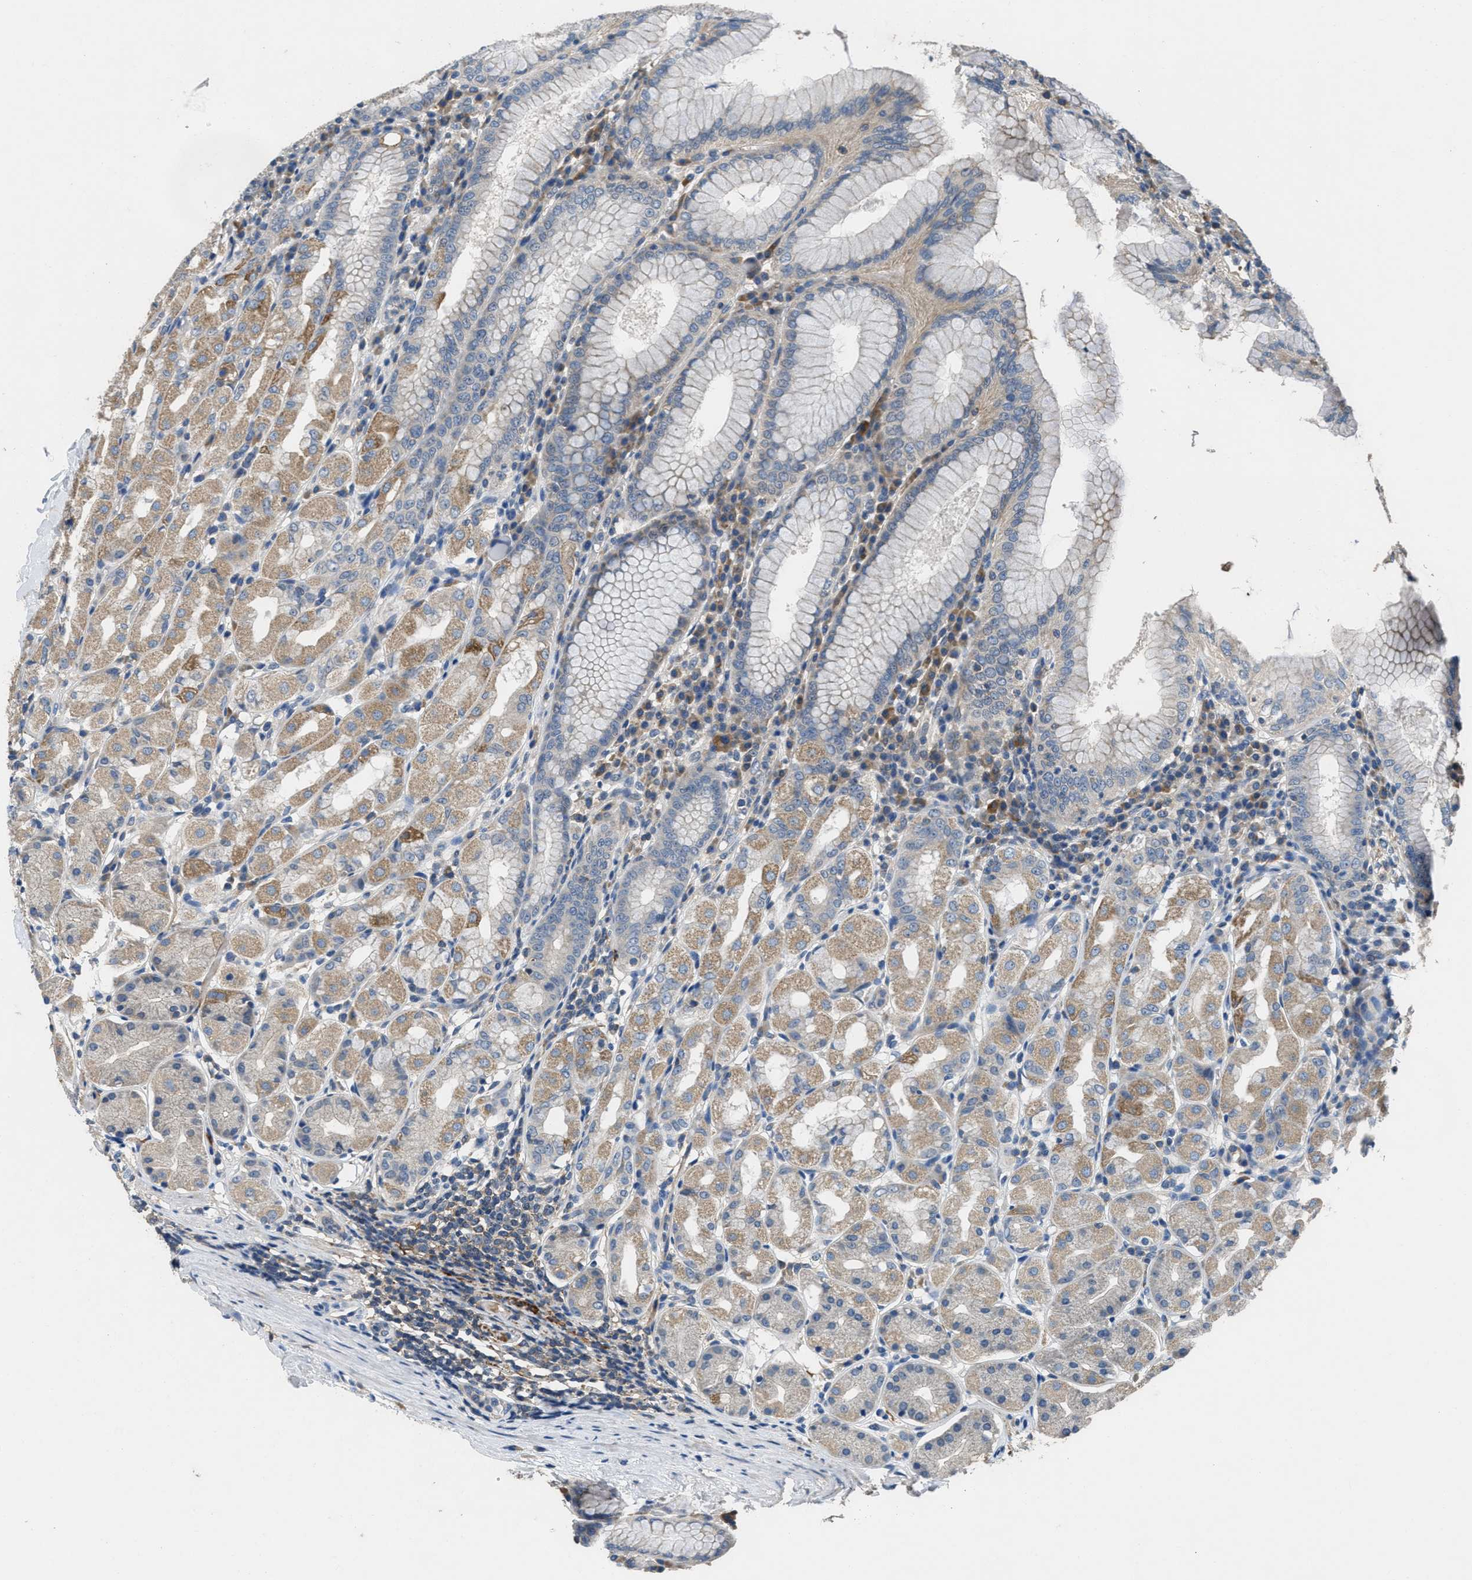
{"staining": {"intensity": "moderate", "quantity": "25%-75%", "location": "cytoplasmic/membranous"}, "tissue": "stomach", "cell_type": "Glandular cells", "image_type": "normal", "snomed": [{"axis": "morphology", "description": "Normal tissue, NOS"}, {"axis": "topography", "description": "Stomach"}, {"axis": "topography", "description": "Stomach, lower"}], "caption": "A brown stain shows moderate cytoplasmic/membranous staining of a protein in glandular cells of benign human stomach. The staining was performed using DAB to visualize the protein expression in brown, while the nuclei were stained in blue with hematoxylin (Magnification: 20x).", "gene": "DGKE", "patient": {"sex": "female", "age": 56}}